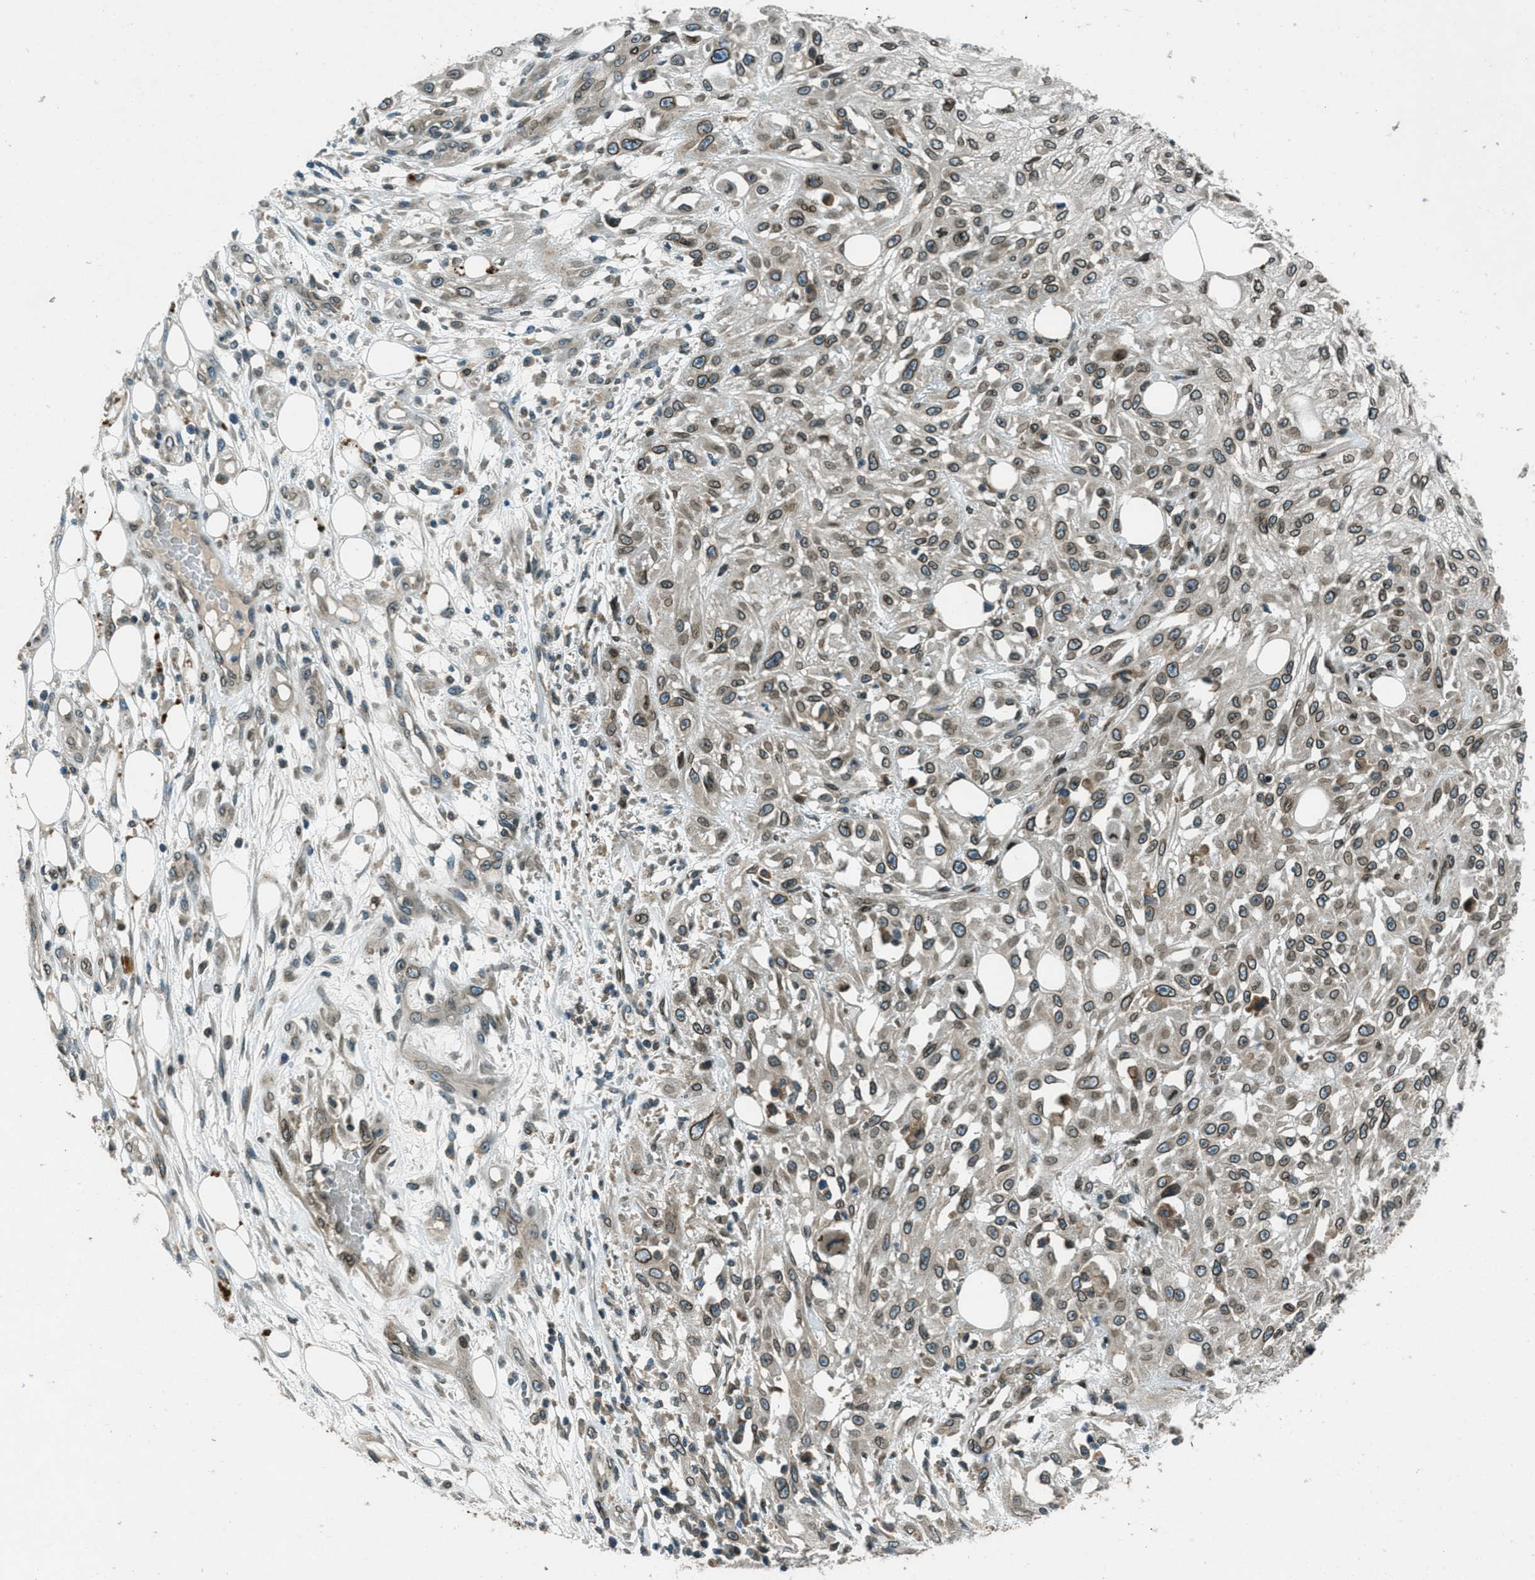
{"staining": {"intensity": "moderate", "quantity": ">75%", "location": "cytoplasmic/membranous,nuclear"}, "tissue": "skin cancer", "cell_type": "Tumor cells", "image_type": "cancer", "snomed": [{"axis": "morphology", "description": "Squamous cell carcinoma, NOS"}, {"axis": "morphology", "description": "Squamous cell carcinoma, metastatic, NOS"}, {"axis": "topography", "description": "Skin"}, {"axis": "topography", "description": "Lymph node"}], "caption": "A brown stain labels moderate cytoplasmic/membranous and nuclear positivity of a protein in human skin cancer tumor cells.", "gene": "LEMD2", "patient": {"sex": "male", "age": 75}}